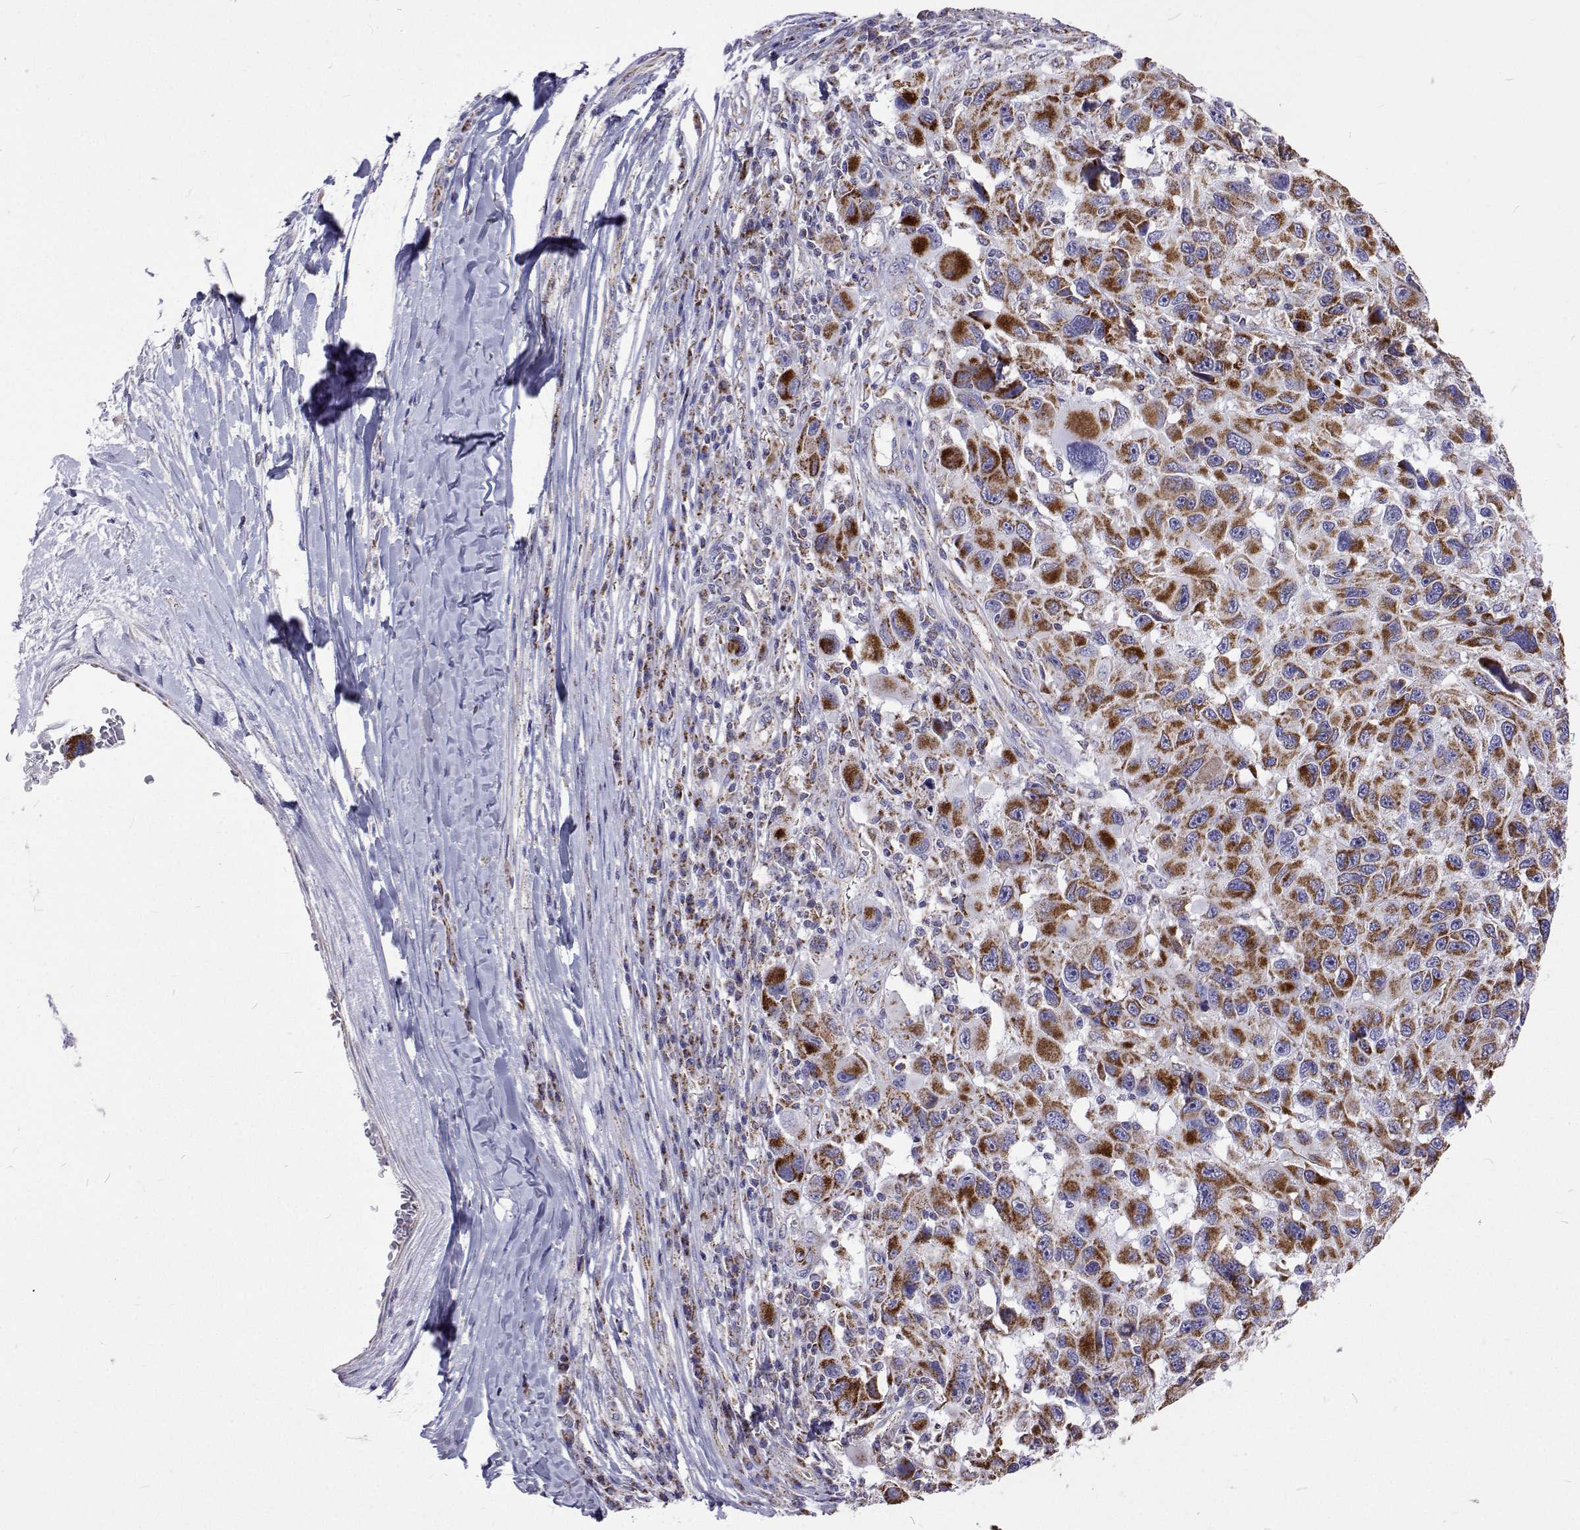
{"staining": {"intensity": "moderate", "quantity": ">75%", "location": "cytoplasmic/membranous"}, "tissue": "melanoma", "cell_type": "Tumor cells", "image_type": "cancer", "snomed": [{"axis": "morphology", "description": "Malignant melanoma, NOS"}, {"axis": "topography", "description": "Skin"}], "caption": "Moderate cytoplasmic/membranous protein staining is appreciated in approximately >75% of tumor cells in malignant melanoma. The staining was performed using DAB to visualize the protein expression in brown, while the nuclei were stained in blue with hematoxylin (Magnification: 20x).", "gene": "MCCC2", "patient": {"sex": "male", "age": 53}}